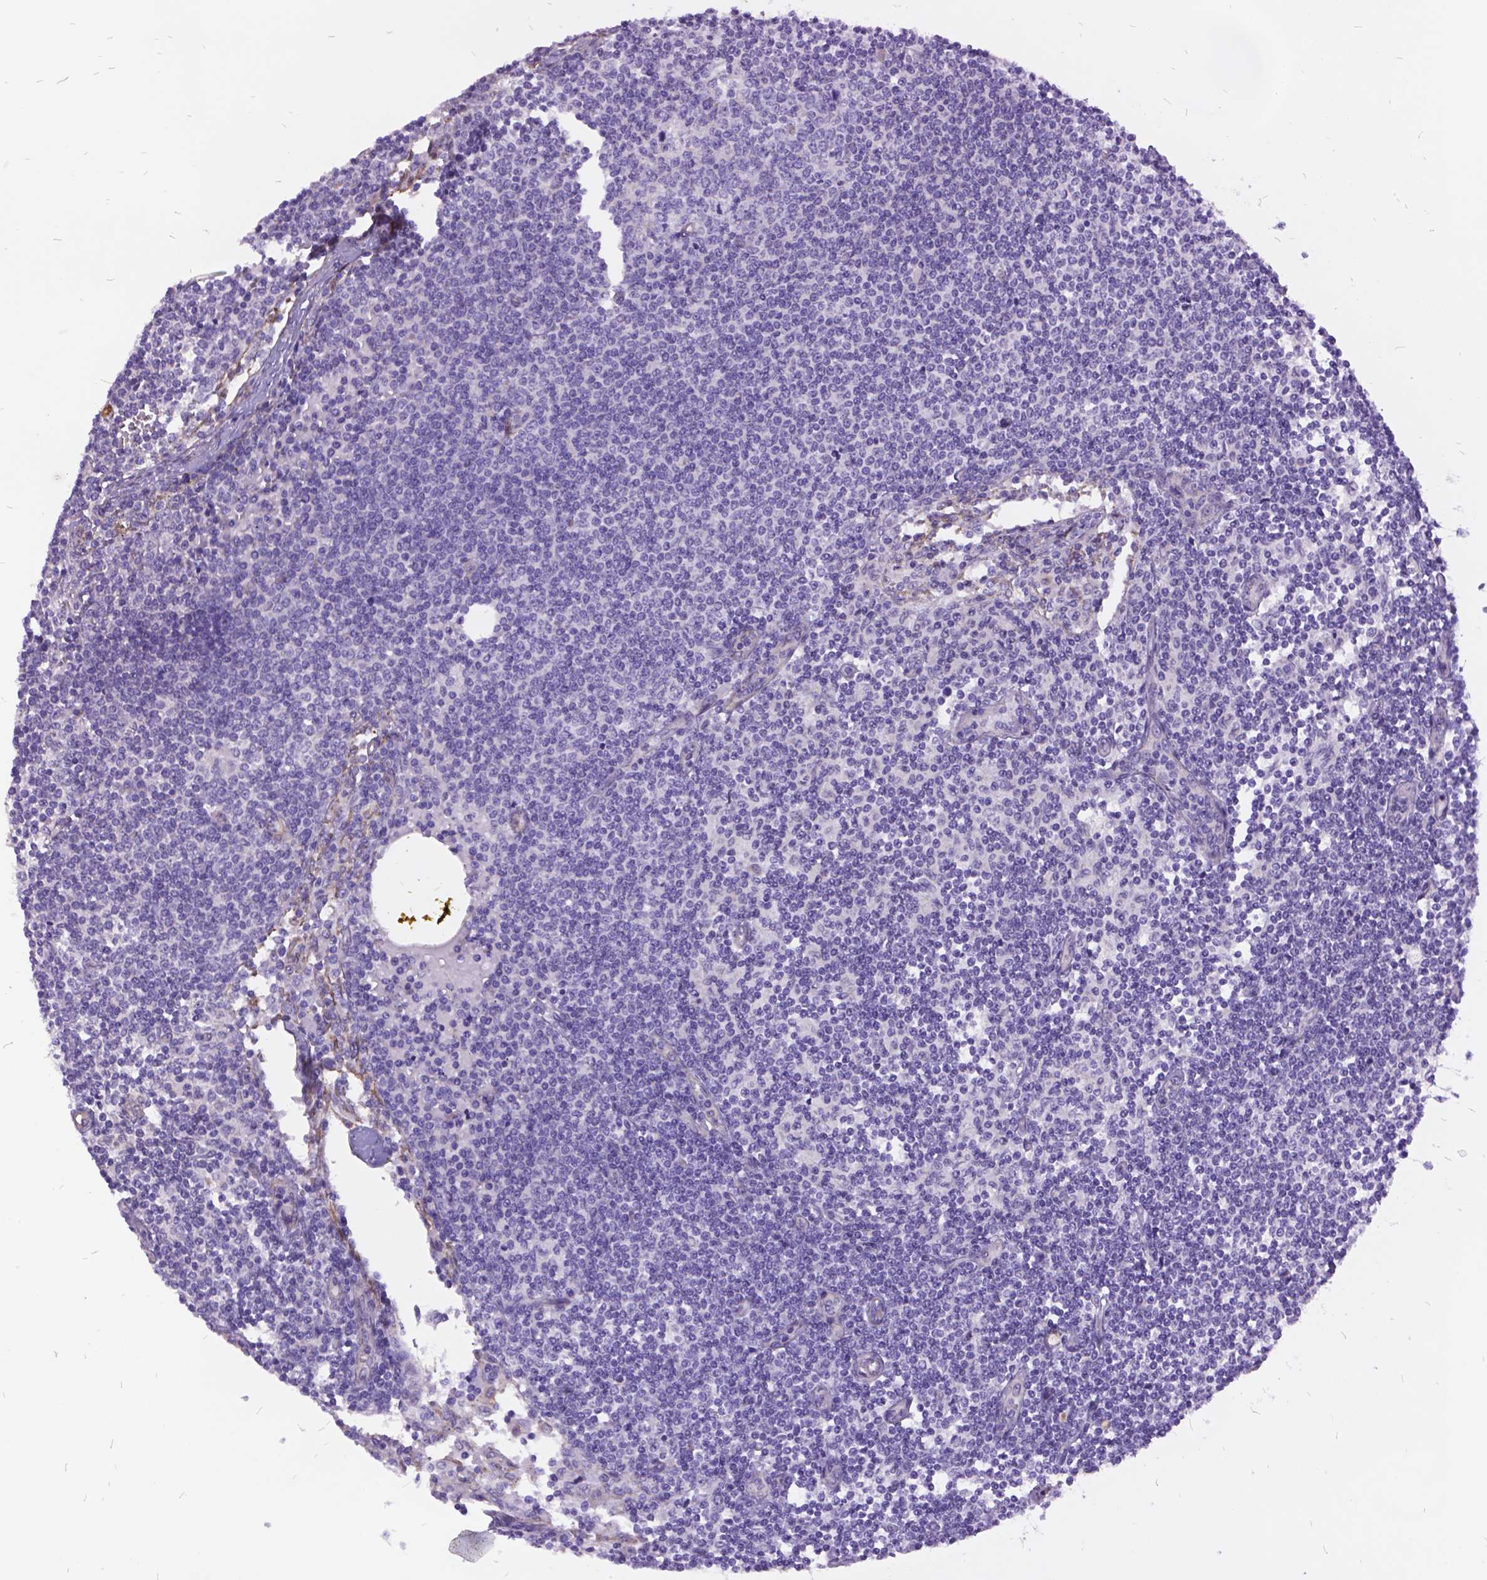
{"staining": {"intensity": "moderate", "quantity": "<25%", "location": "cytoplasmic/membranous"}, "tissue": "lymph node", "cell_type": "Germinal center cells", "image_type": "normal", "snomed": [{"axis": "morphology", "description": "Normal tissue, NOS"}, {"axis": "topography", "description": "Lymph node"}], "caption": "Immunohistochemistry (IHC) (DAB) staining of benign lymph node exhibits moderate cytoplasmic/membranous protein staining in approximately <25% of germinal center cells. (DAB (3,3'-diaminobenzidine) IHC, brown staining for protein, blue staining for nuclei).", "gene": "GRB7", "patient": {"sex": "female", "age": 69}}